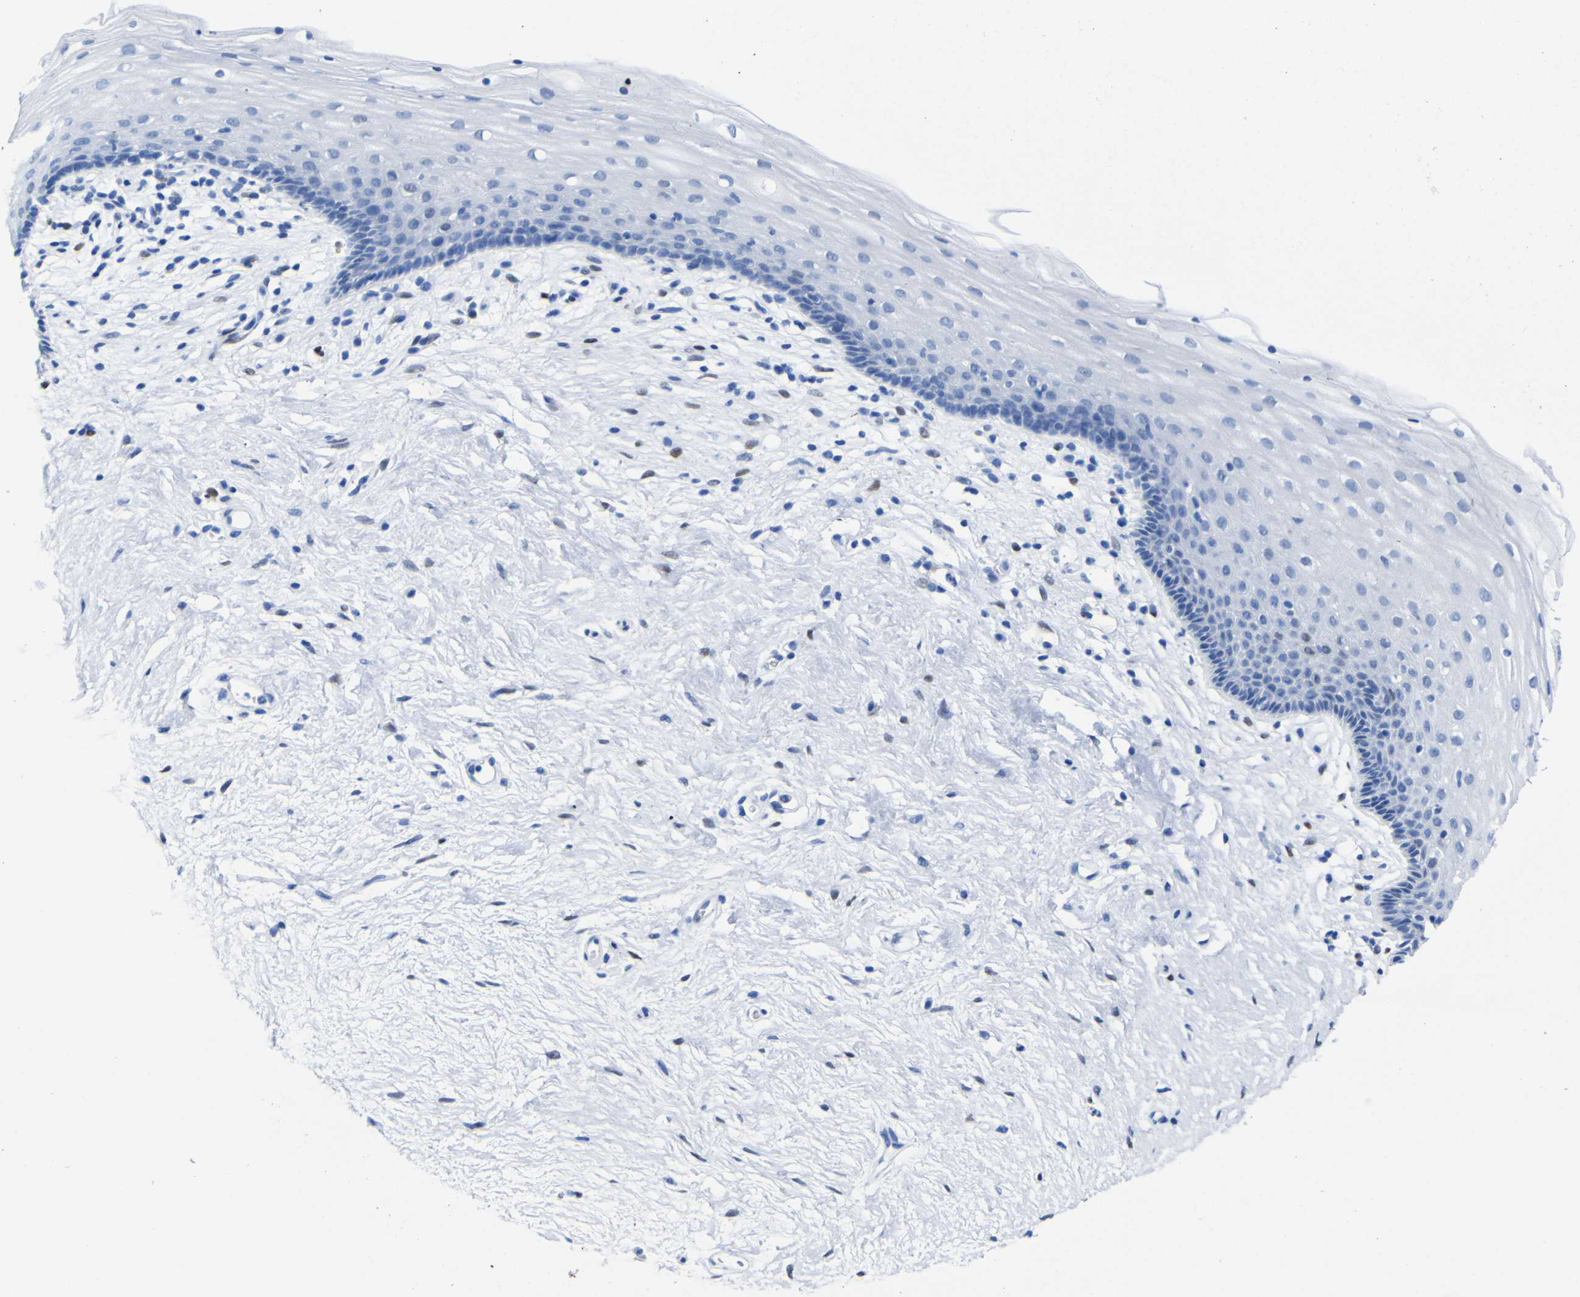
{"staining": {"intensity": "negative", "quantity": "none", "location": "none"}, "tissue": "vagina", "cell_type": "Squamous epithelial cells", "image_type": "normal", "snomed": [{"axis": "morphology", "description": "Normal tissue, NOS"}, {"axis": "topography", "description": "Vagina"}], "caption": "IHC of normal vagina shows no positivity in squamous epithelial cells.", "gene": "DACH1", "patient": {"sex": "female", "age": 44}}